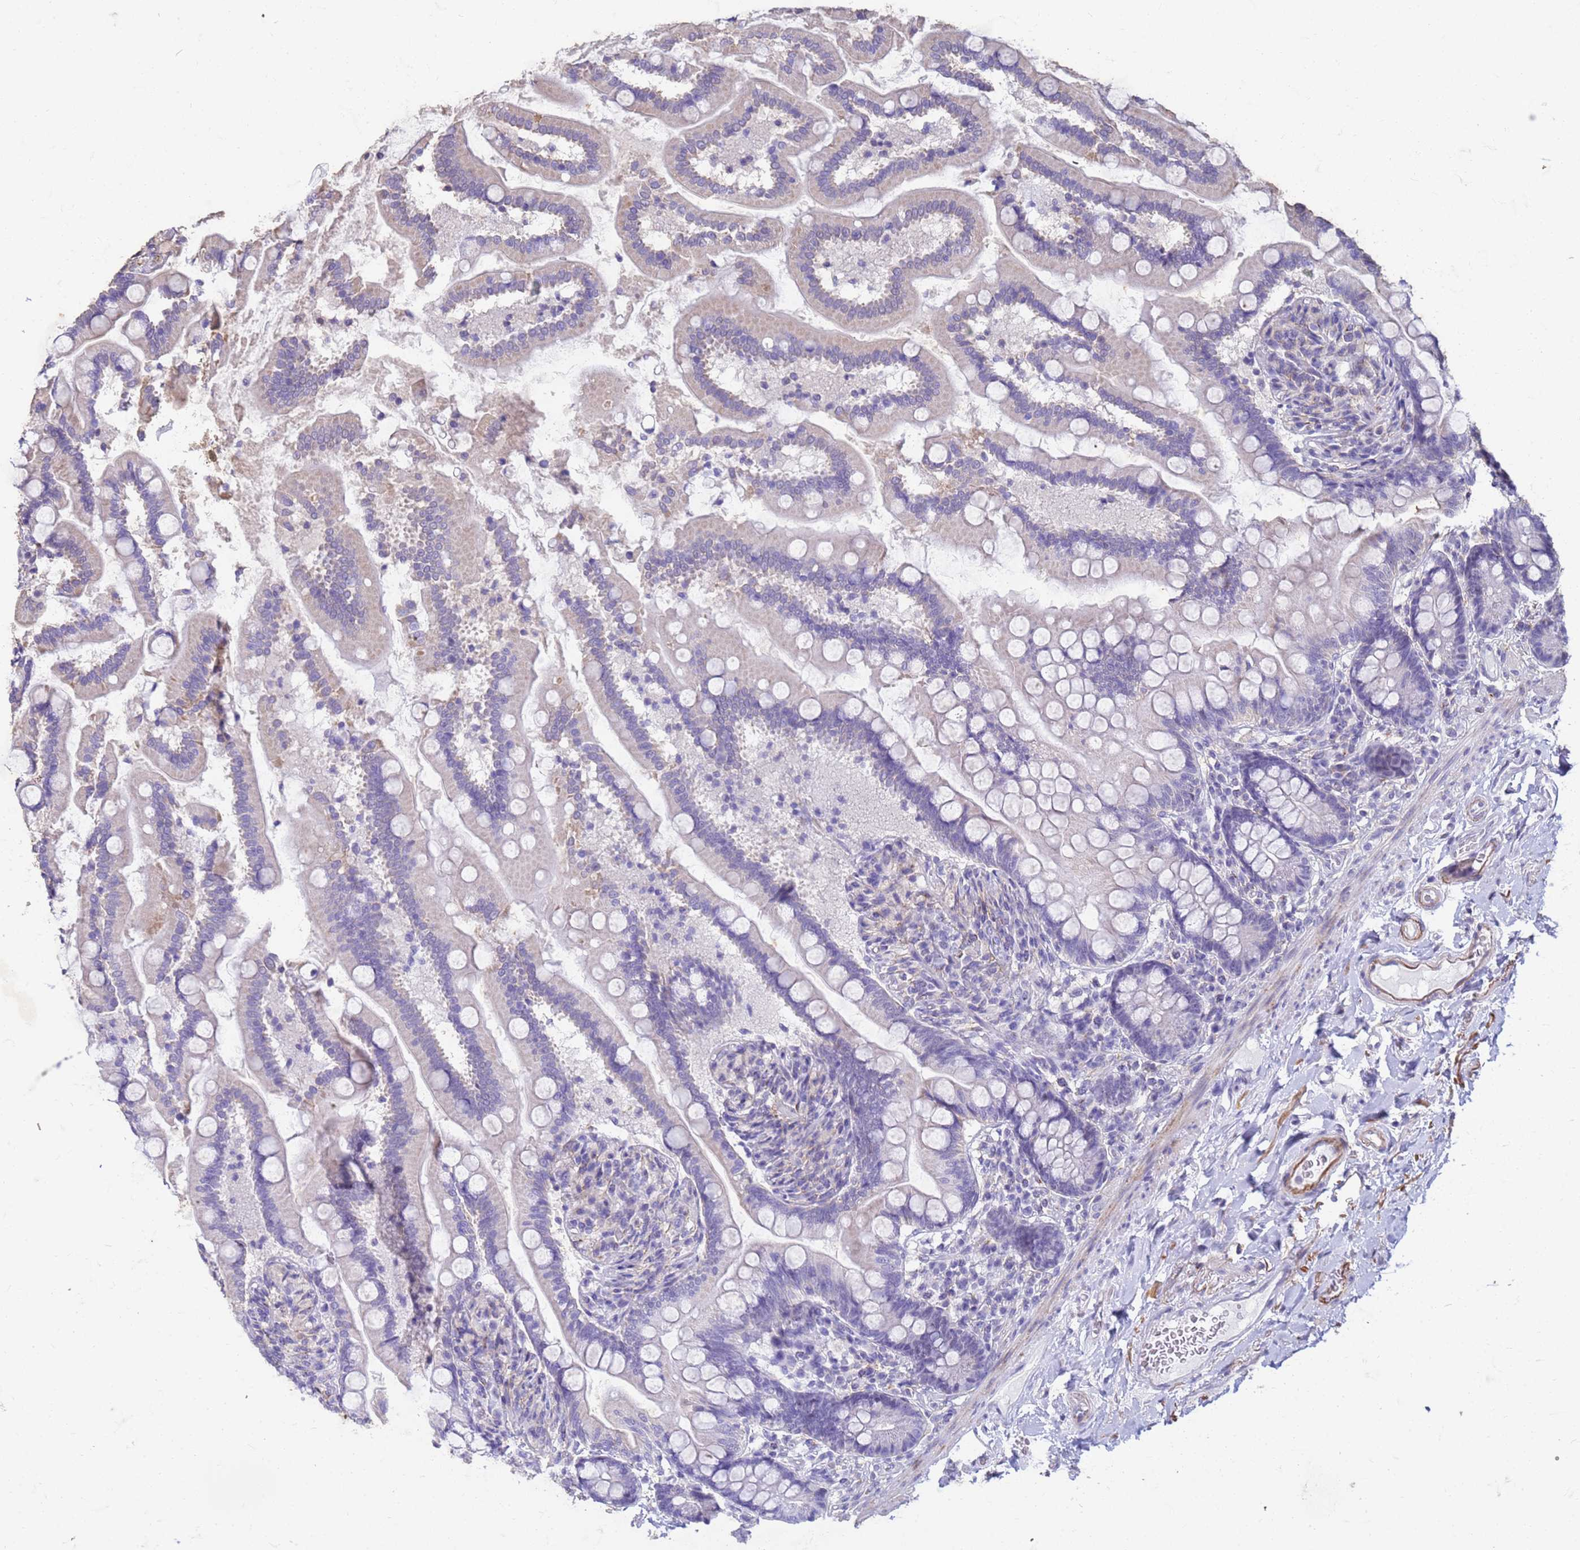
{"staining": {"intensity": "weak", "quantity": "<25%", "location": "cytoplasmic/membranous"}, "tissue": "small intestine", "cell_type": "Glandular cells", "image_type": "normal", "snomed": [{"axis": "morphology", "description": "Normal tissue, NOS"}, {"axis": "topography", "description": "Small intestine"}], "caption": "Glandular cells show no significant protein positivity in normal small intestine. (Brightfield microscopy of DAB IHC at high magnification).", "gene": "SLC25A15", "patient": {"sex": "female", "age": 64}}